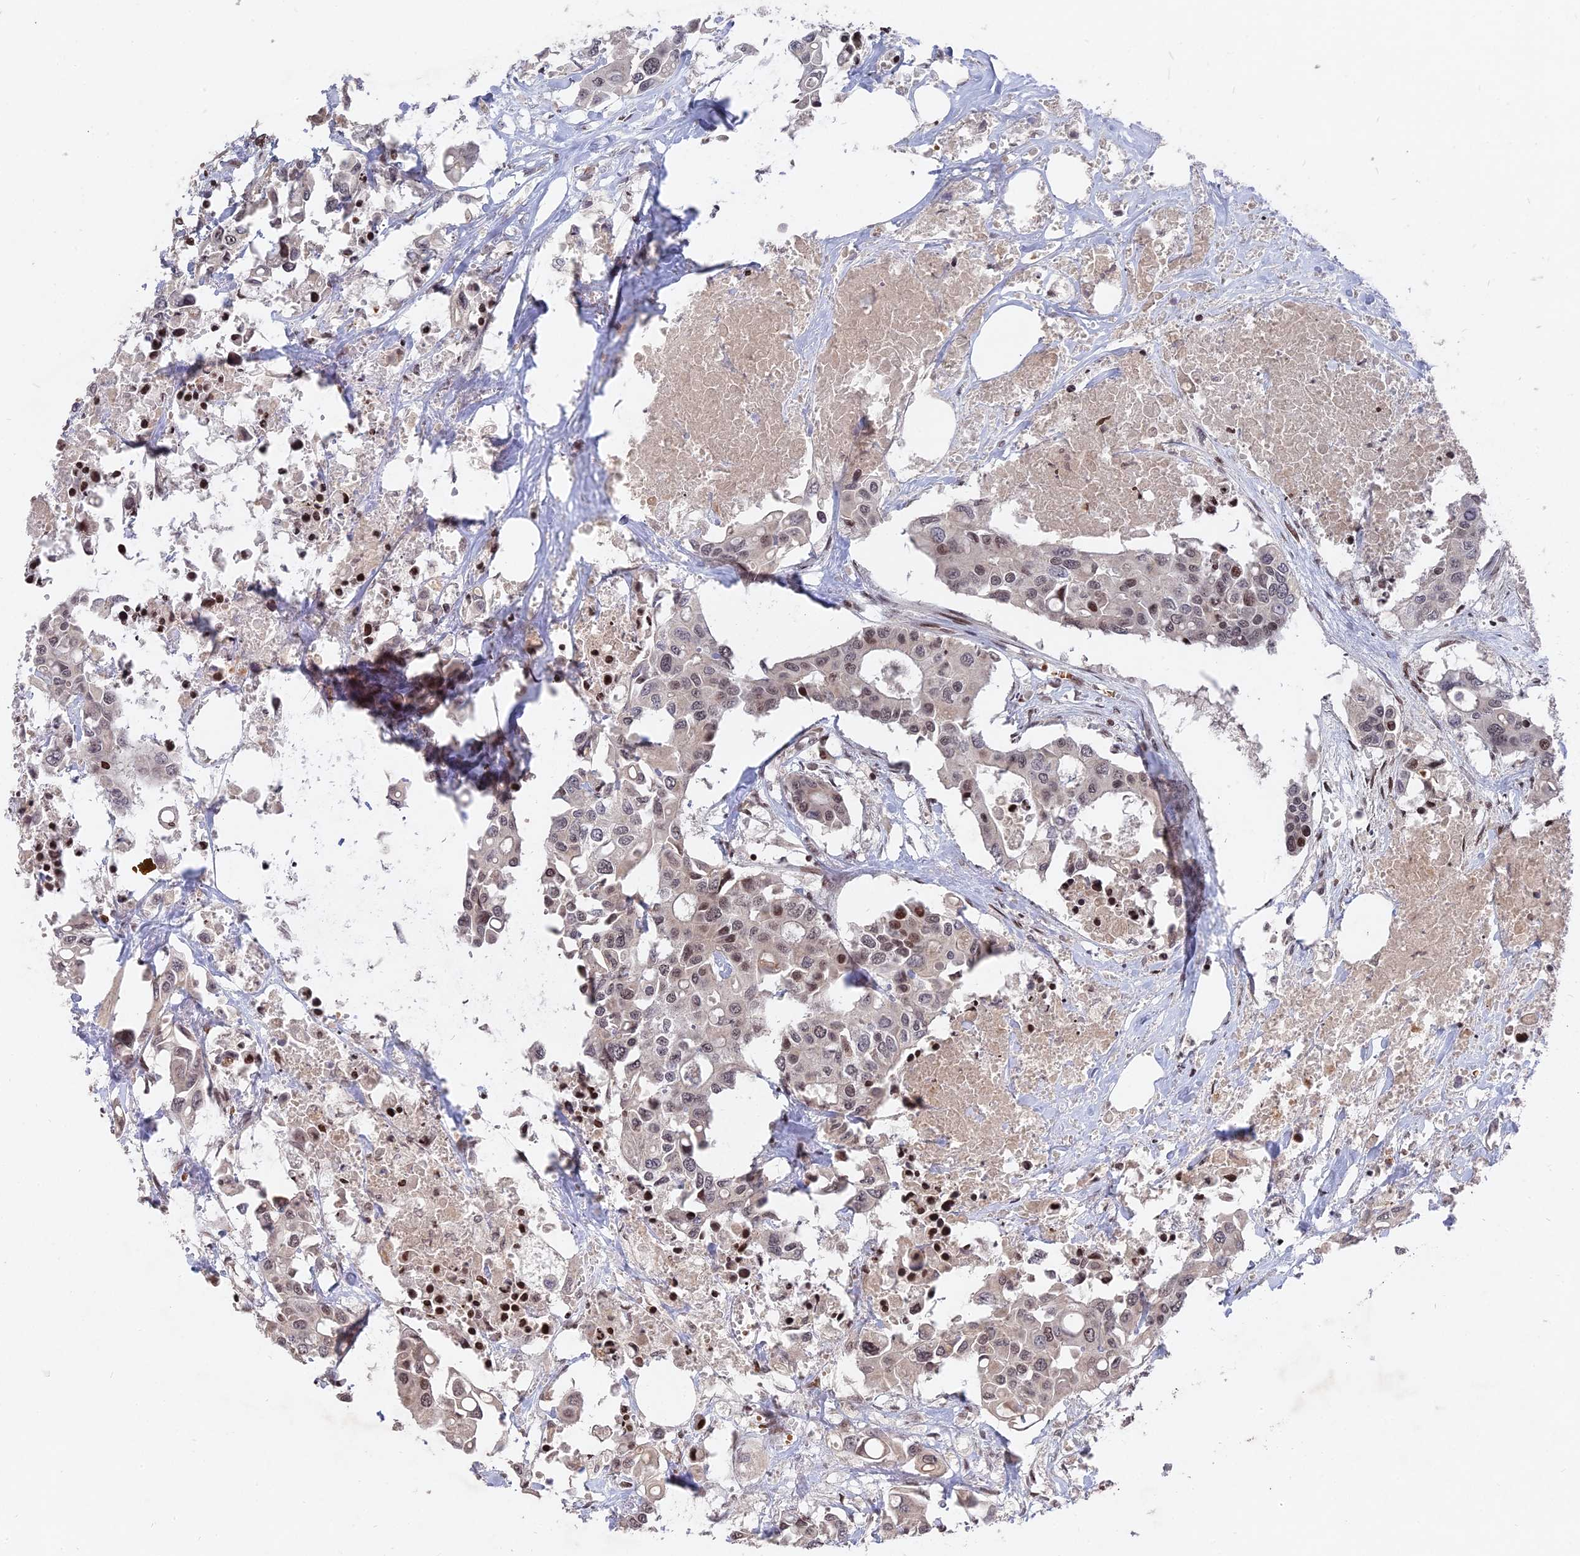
{"staining": {"intensity": "weak", "quantity": "25%-75%", "location": "nuclear"}, "tissue": "colorectal cancer", "cell_type": "Tumor cells", "image_type": "cancer", "snomed": [{"axis": "morphology", "description": "Adenocarcinoma, NOS"}, {"axis": "topography", "description": "Colon"}], "caption": "Immunohistochemical staining of human adenocarcinoma (colorectal) reveals weak nuclear protein staining in about 25%-75% of tumor cells.", "gene": "NR1H3", "patient": {"sex": "male", "age": 77}}